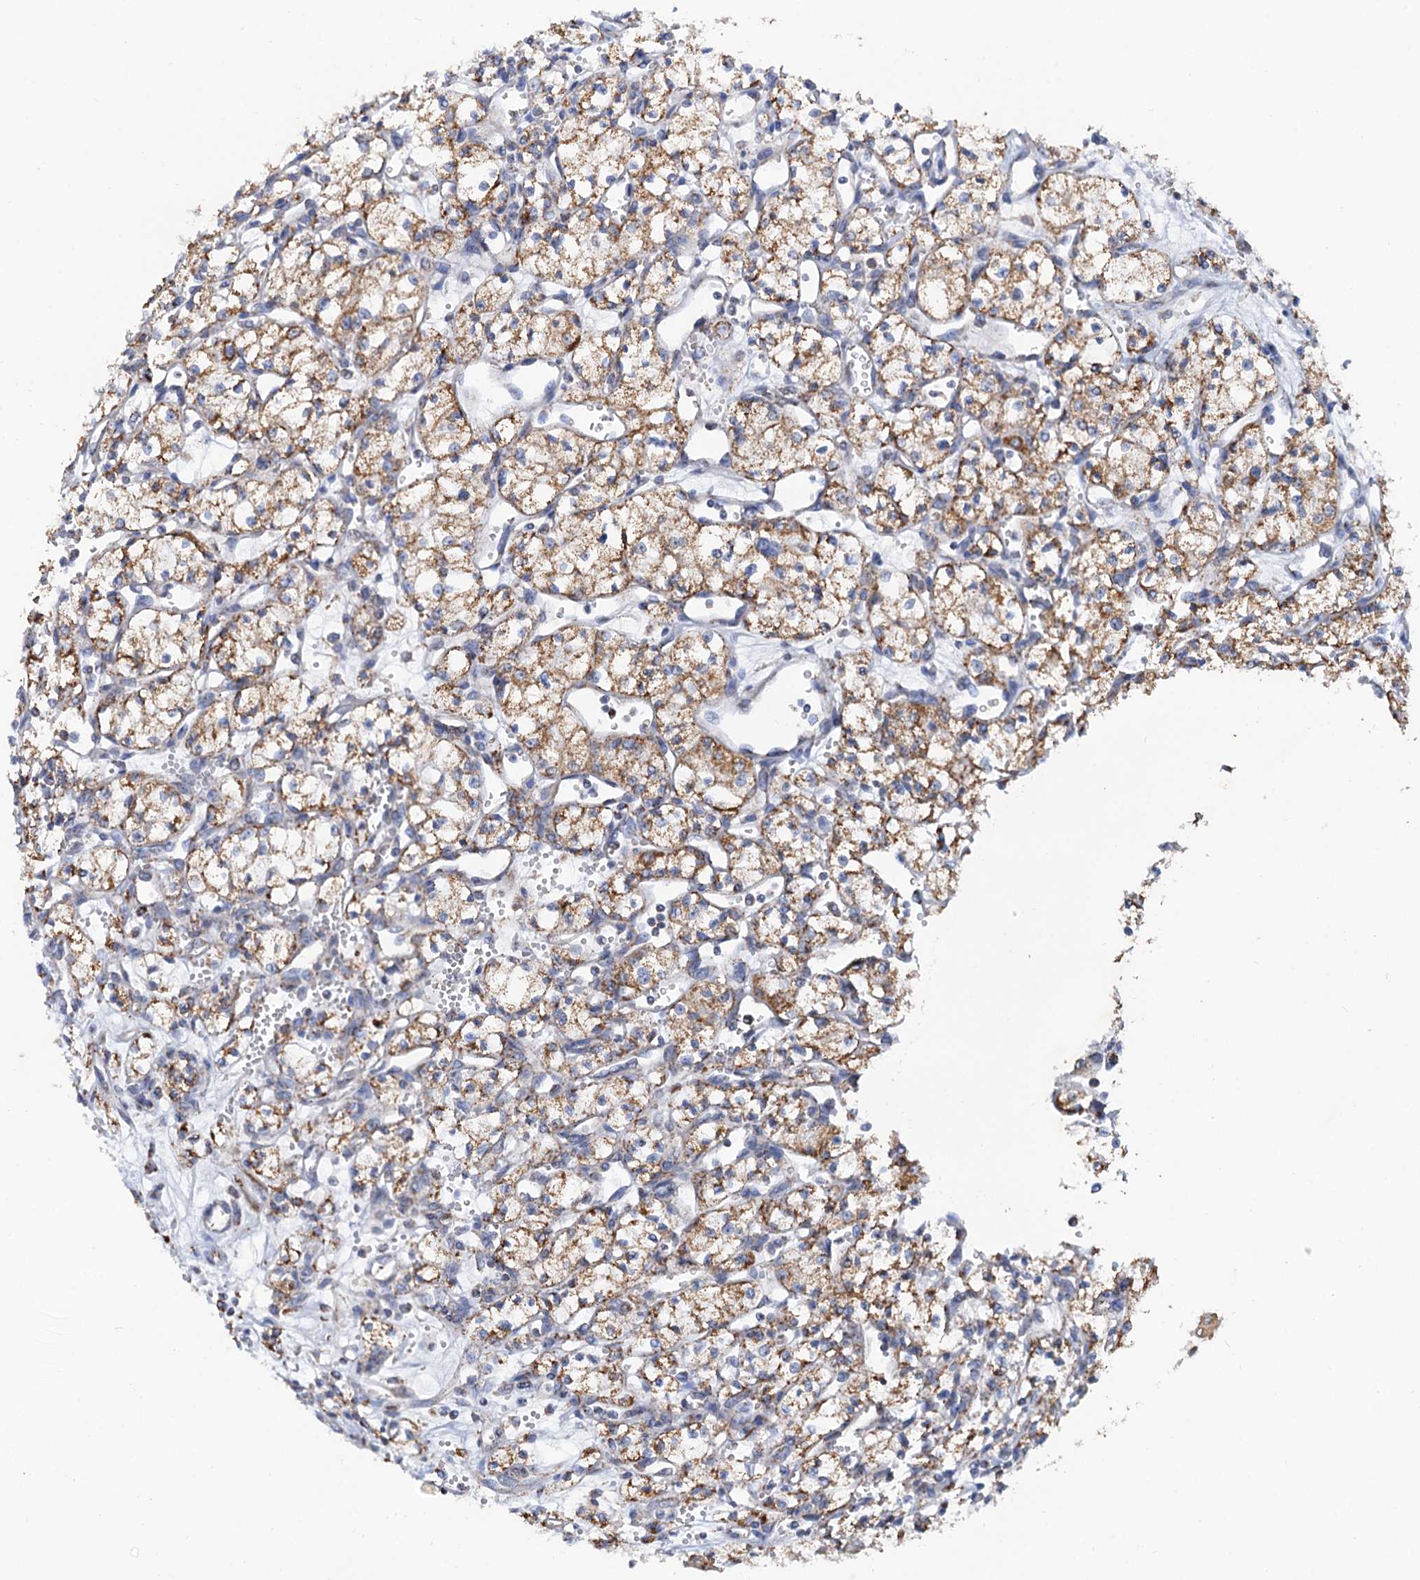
{"staining": {"intensity": "moderate", "quantity": ">75%", "location": "cytoplasmic/membranous"}, "tissue": "renal cancer", "cell_type": "Tumor cells", "image_type": "cancer", "snomed": [{"axis": "morphology", "description": "Adenocarcinoma, NOS"}, {"axis": "topography", "description": "Kidney"}], "caption": "Protein staining of adenocarcinoma (renal) tissue displays moderate cytoplasmic/membranous positivity in approximately >75% of tumor cells.", "gene": "C2CD3", "patient": {"sex": "male", "age": 59}}